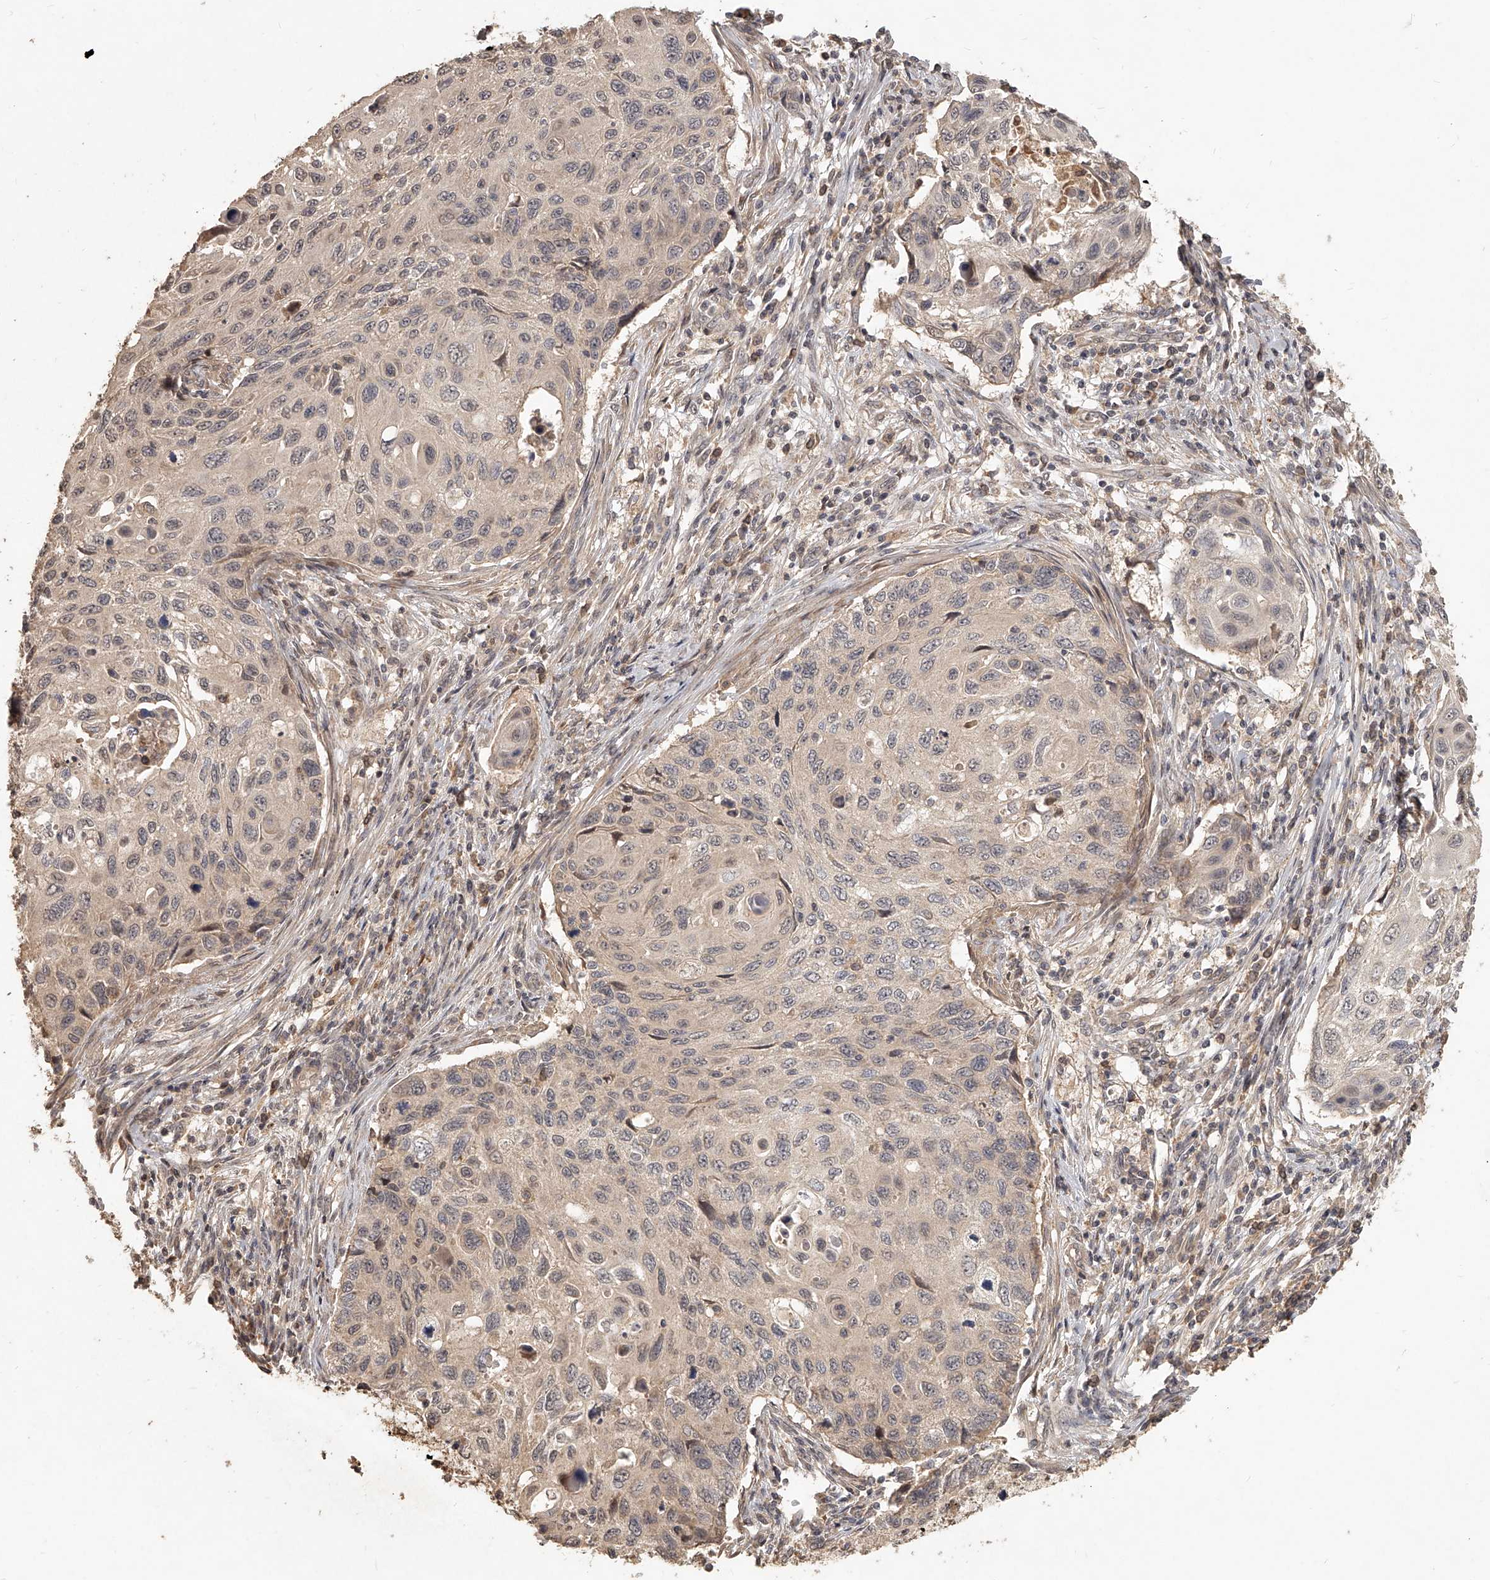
{"staining": {"intensity": "weak", "quantity": "25%-75%", "location": "cytoplasmic/membranous,nuclear"}, "tissue": "cervical cancer", "cell_type": "Tumor cells", "image_type": "cancer", "snomed": [{"axis": "morphology", "description": "Squamous cell carcinoma, NOS"}, {"axis": "topography", "description": "Cervix"}], "caption": "Immunohistochemistry (IHC) of squamous cell carcinoma (cervical) shows low levels of weak cytoplasmic/membranous and nuclear expression in about 25%-75% of tumor cells.", "gene": "SLC37A1", "patient": {"sex": "female", "age": 70}}